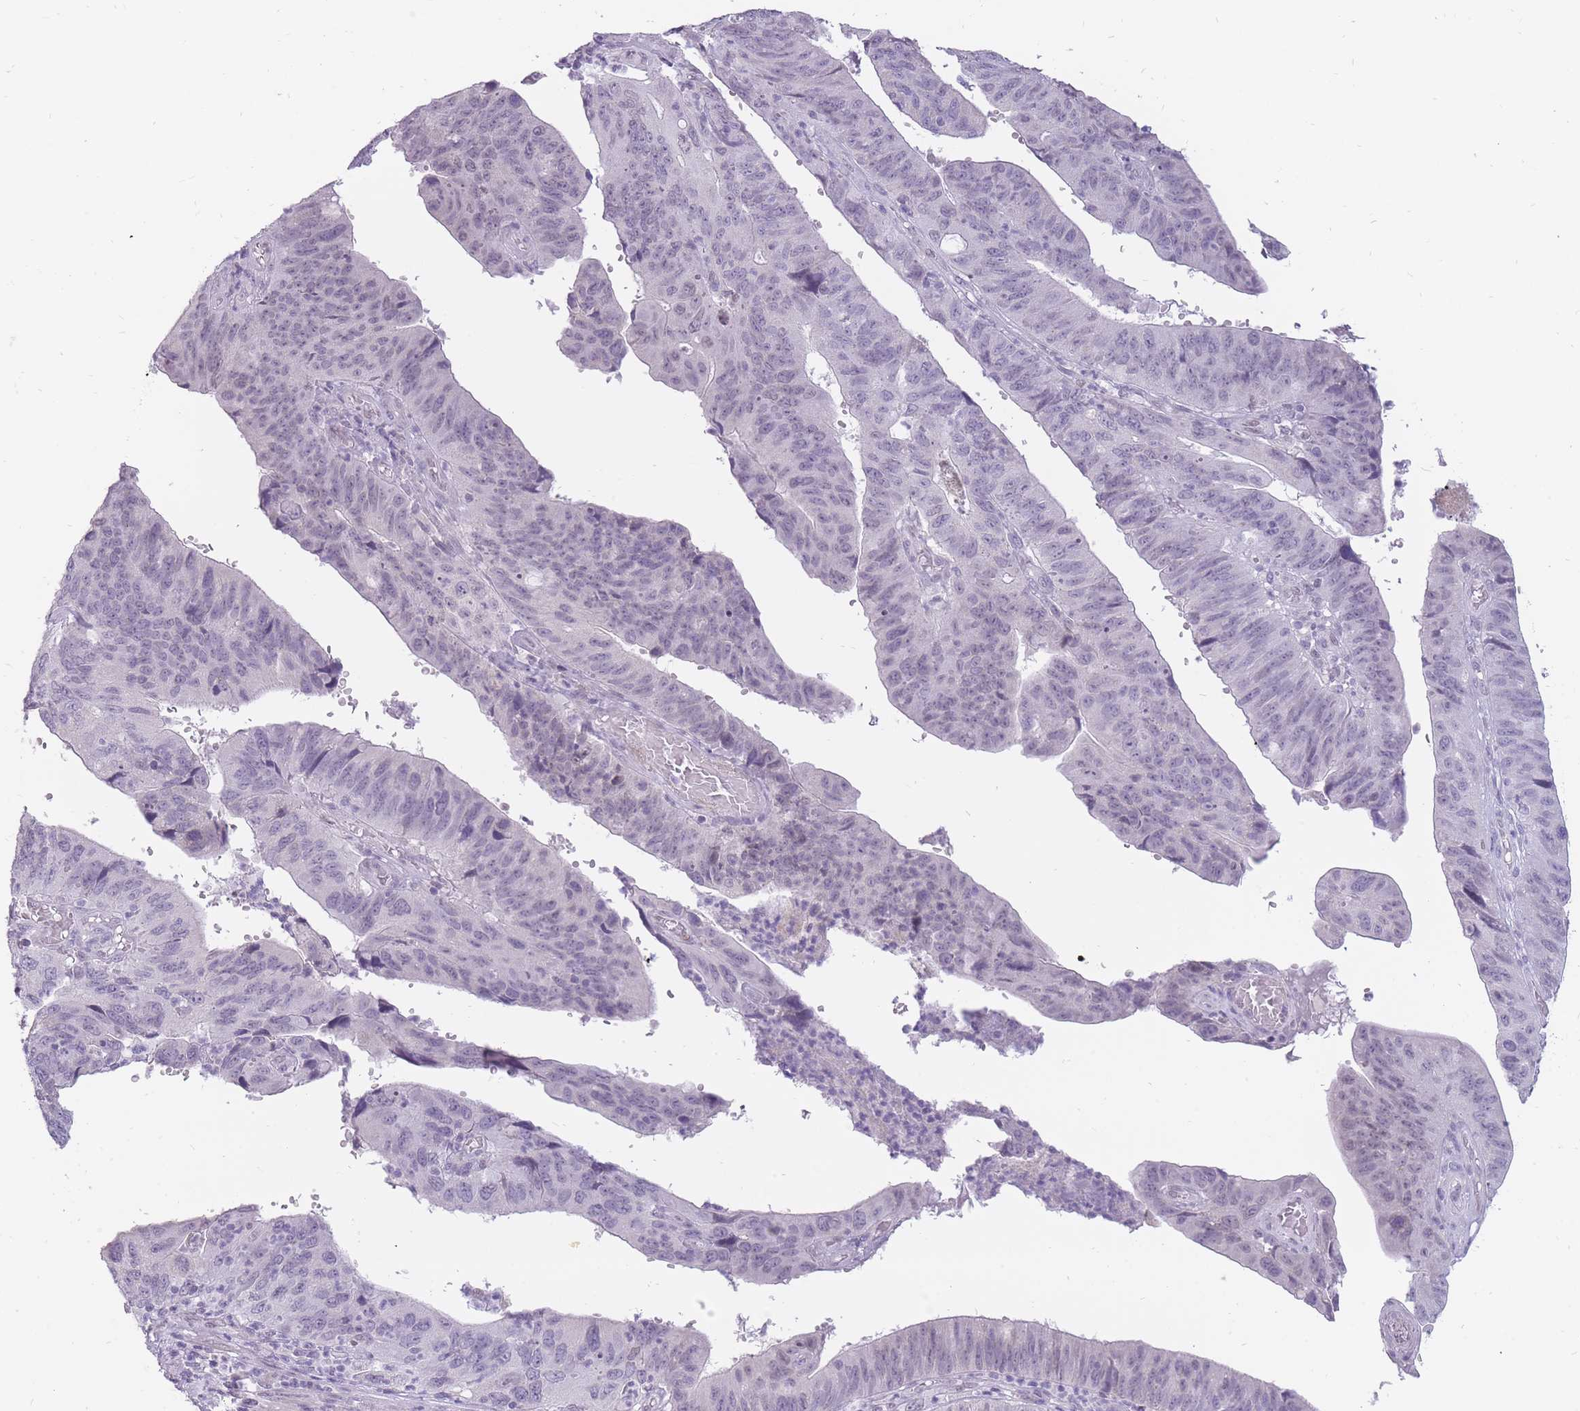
{"staining": {"intensity": "weak", "quantity": "<25%", "location": "nuclear"}, "tissue": "stomach cancer", "cell_type": "Tumor cells", "image_type": "cancer", "snomed": [{"axis": "morphology", "description": "Adenocarcinoma, NOS"}, {"axis": "topography", "description": "Stomach"}], "caption": "This is an immunohistochemistry (IHC) image of stomach cancer (adenocarcinoma). There is no expression in tumor cells.", "gene": "POMZP3", "patient": {"sex": "male", "age": 59}}